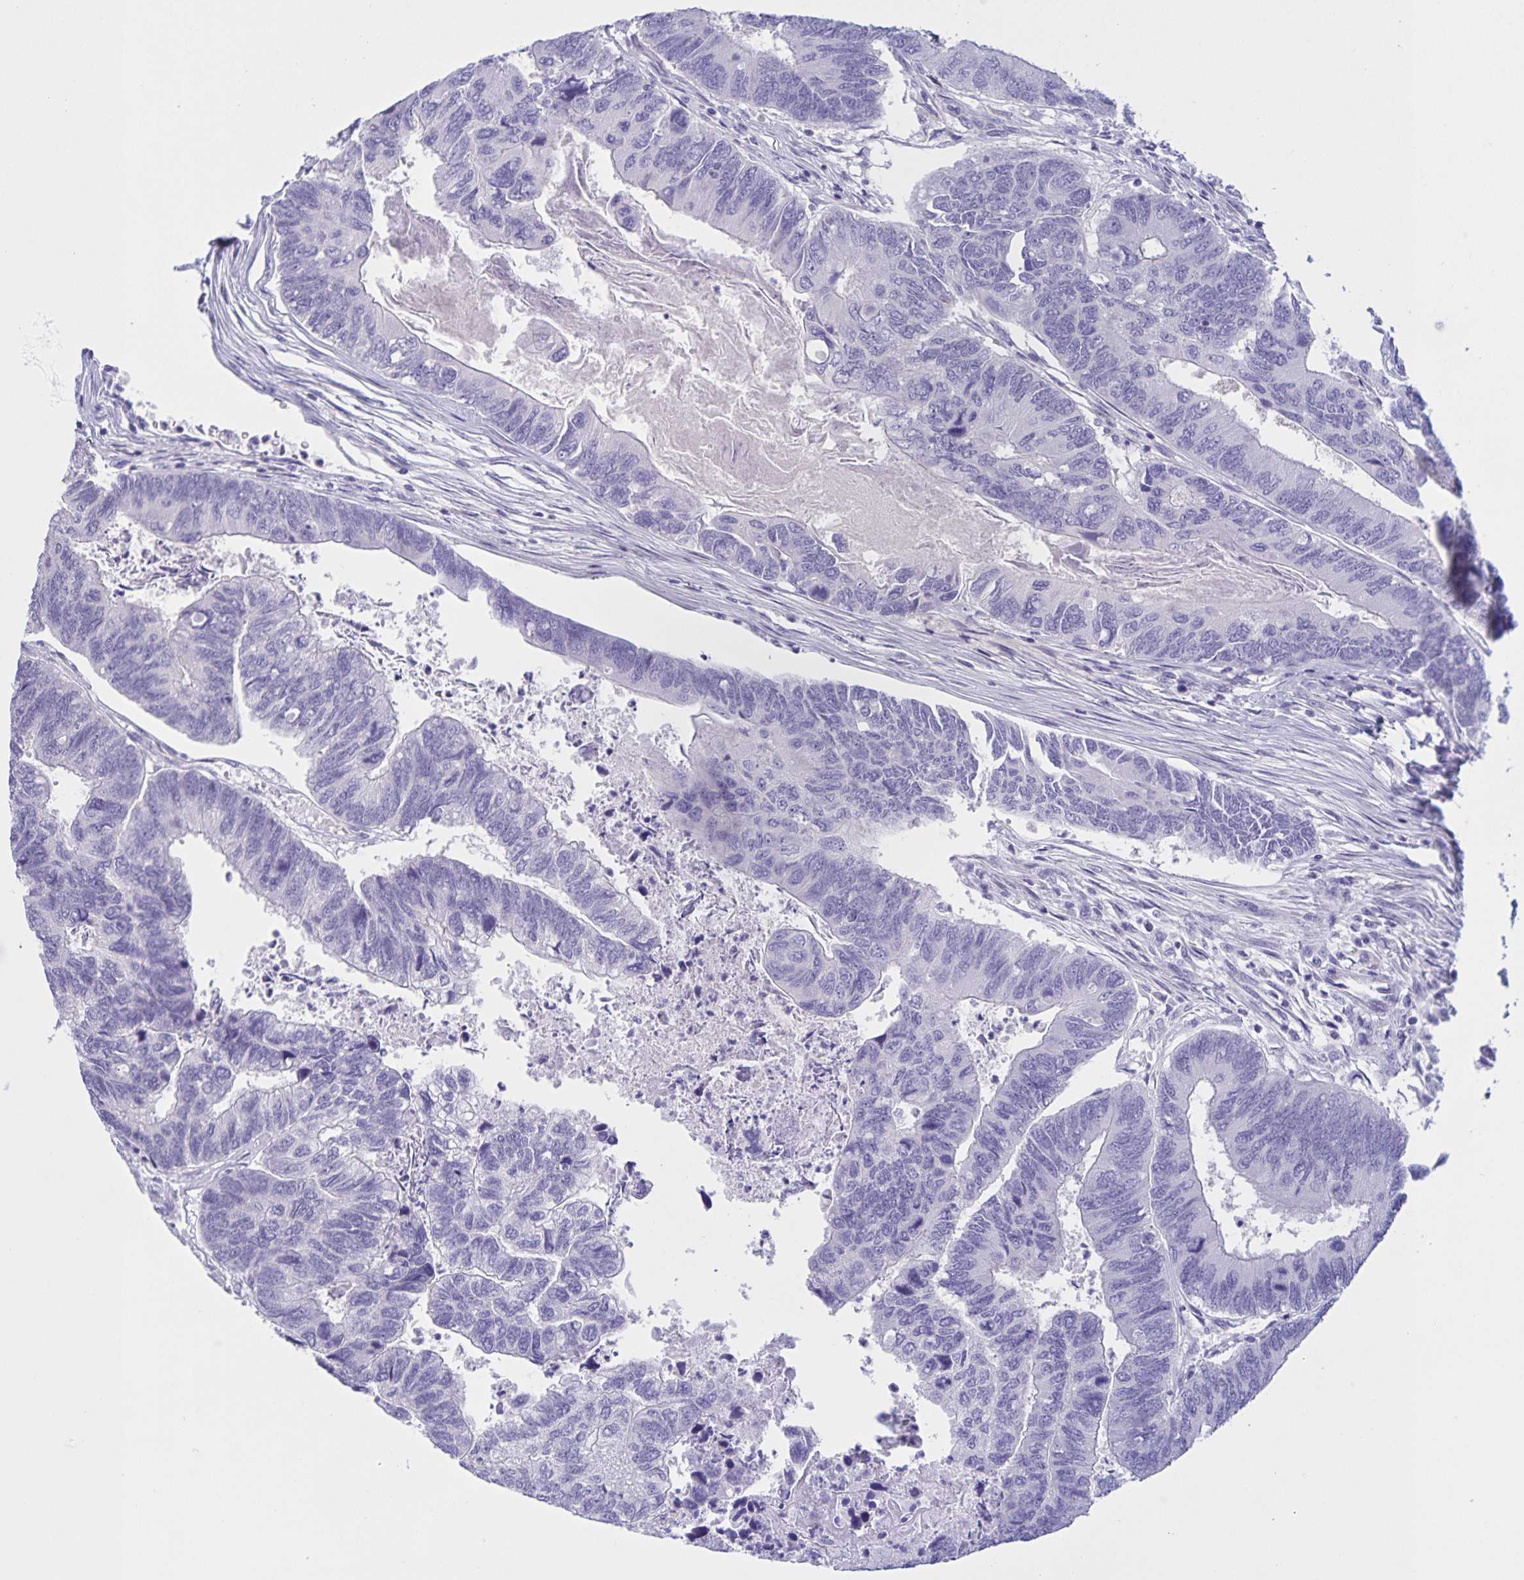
{"staining": {"intensity": "negative", "quantity": "none", "location": "none"}, "tissue": "colorectal cancer", "cell_type": "Tumor cells", "image_type": "cancer", "snomed": [{"axis": "morphology", "description": "Adenocarcinoma, NOS"}, {"axis": "topography", "description": "Colon"}], "caption": "High magnification brightfield microscopy of colorectal adenocarcinoma stained with DAB (brown) and counterstained with hematoxylin (blue): tumor cells show no significant staining.", "gene": "DMGDH", "patient": {"sex": "female", "age": 67}}